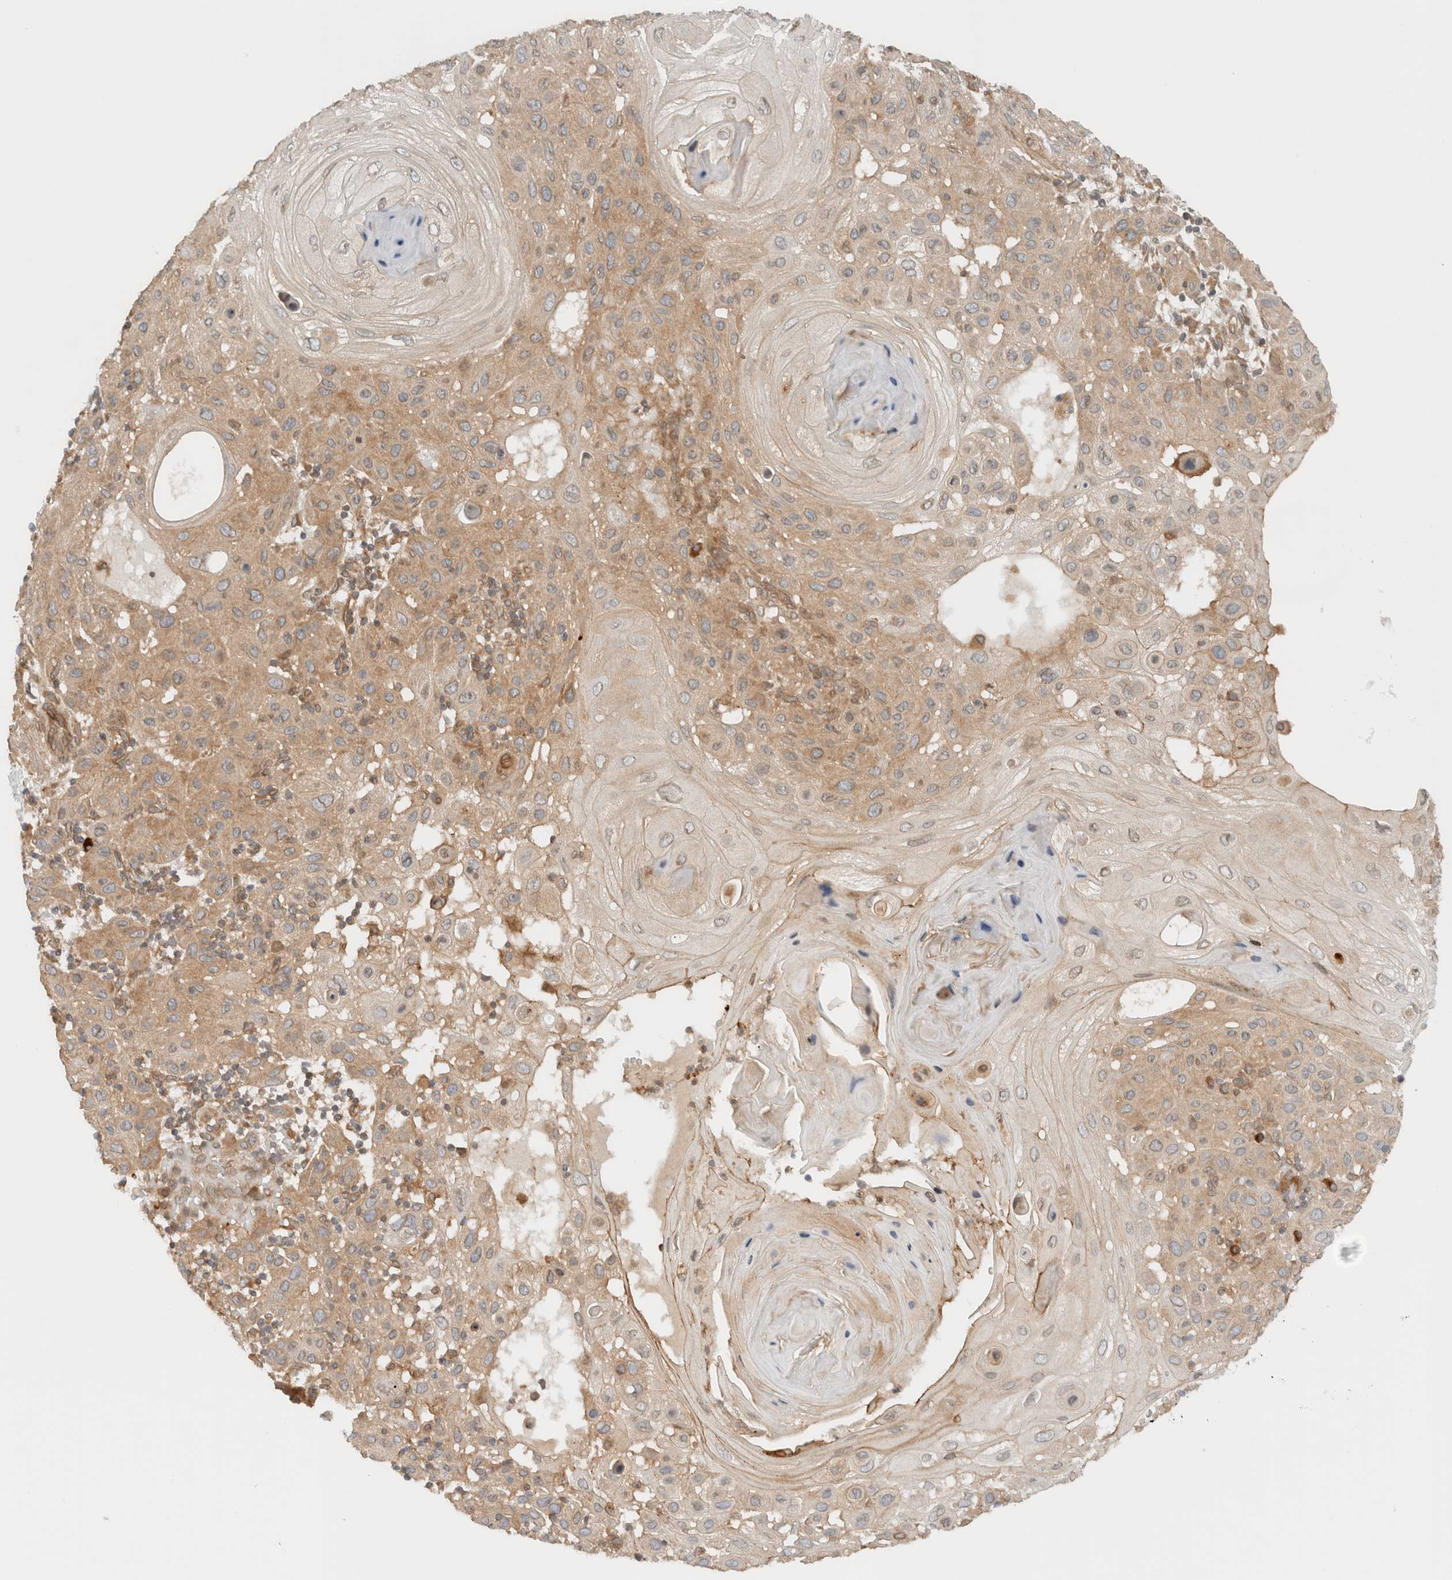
{"staining": {"intensity": "moderate", "quantity": ">75%", "location": "cytoplasmic/membranous"}, "tissue": "skin cancer", "cell_type": "Tumor cells", "image_type": "cancer", "snomed": [{"axis": "morphology", "description": "Normal tissue, NOS"}, {"axis": "morphology", "description": "Squamous cell carcinoma, NOS"}, {"axis": "topography", "description": "Skin"}], "caption": "IHC photomicrograph of neoplastic tissue: human skin squamous cell carcinoma stained using immunohistochemistry (IHC) displays medium levels of moderate protein expression localized specifically in the cytoplasmic/membranous of tumor cells, appearing as a cytoplasmic/membranous brown color.", "gene": "ARFGEF2", "patient": {"sex": "female", "age": 96}}